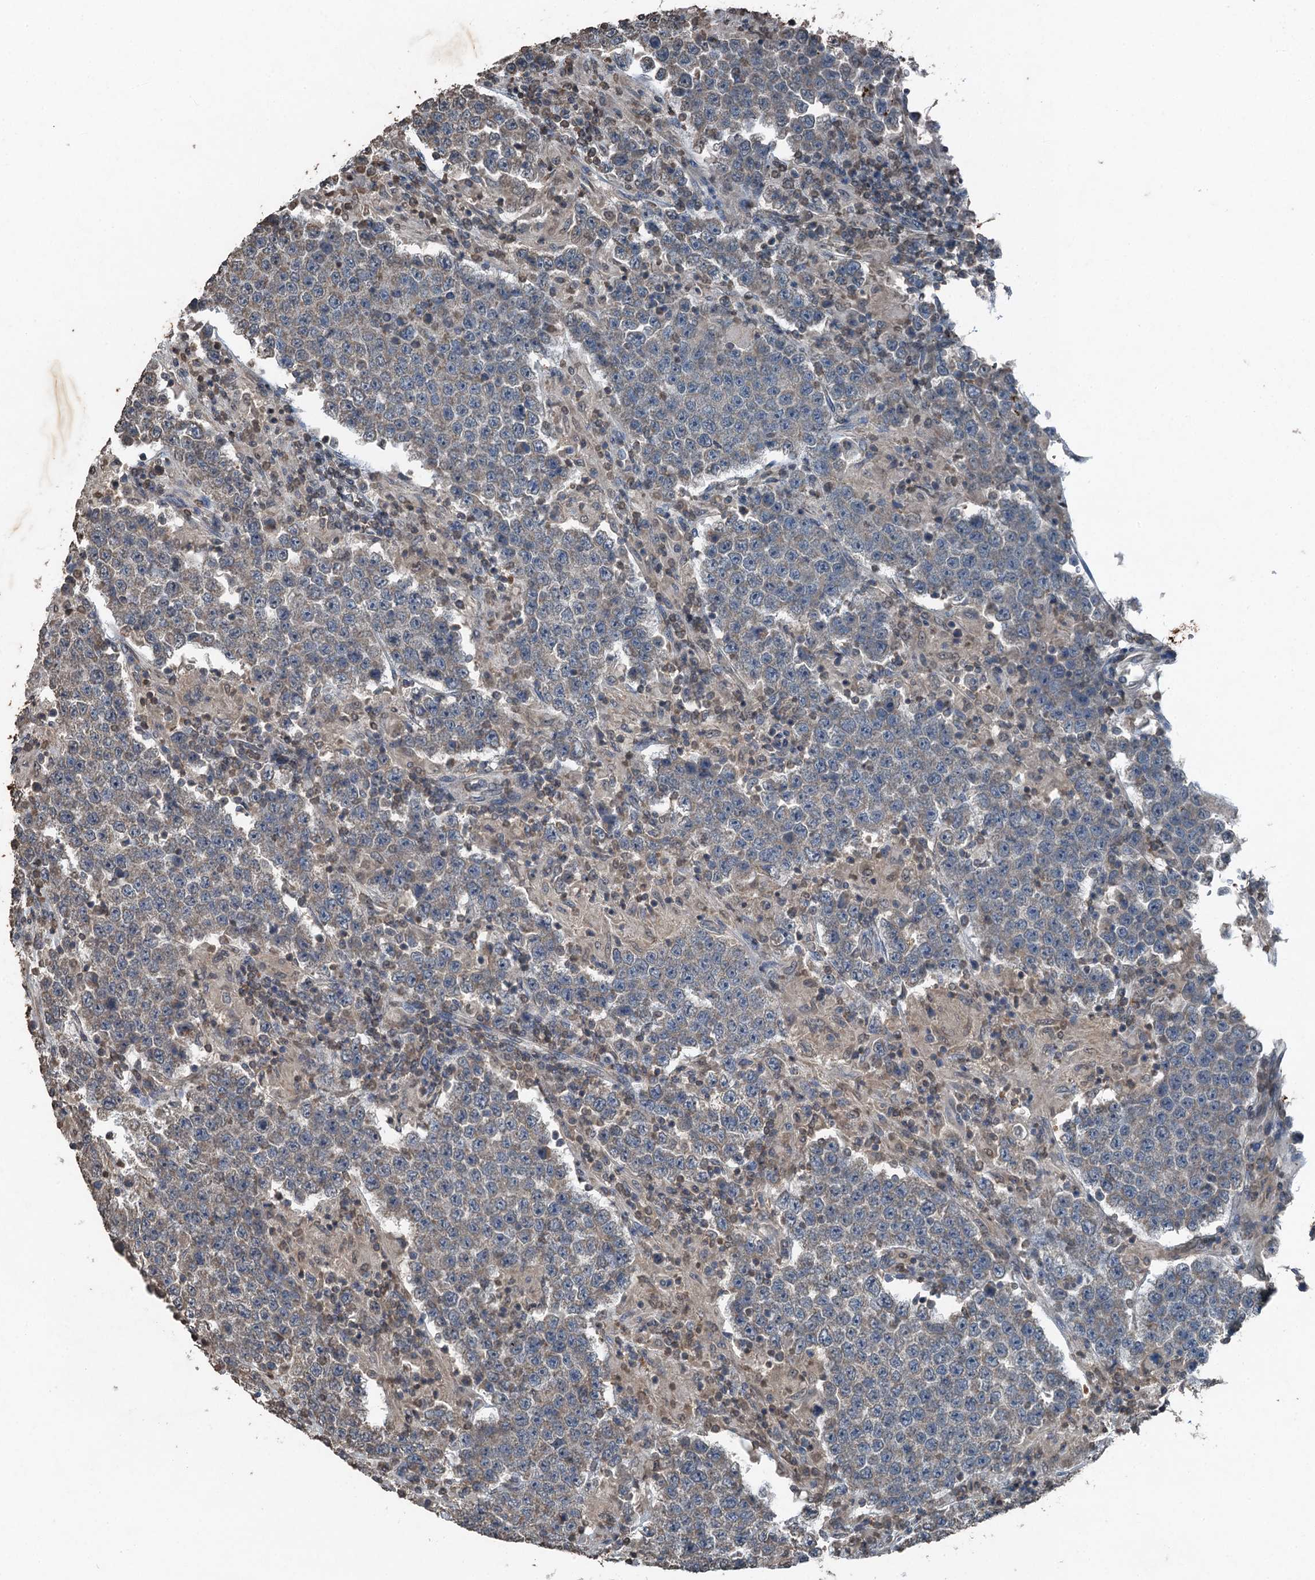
{"staining": {"intensity": "weak", "quantity": "<25%", "location": "cytoplasmic/membranous"}, "tissue": "testis cancer", "cell_type": "Tumor cells", "image_type": "cancer", "snomed": [{"axis": "morphology", "description": "Normal tissue, NOS"}, {"axis": "morphology", "description": "Urothelial carcinoma, High grade"}, {"axis": "morphology", "description": "Seminoma, NOS"}, {"axis": "morphology", "description": "Carcinoma, Embryonal, NOS"}, {"axis": "topography", "description": "Urinary bladder"}, {"axis": "topography", "description": "Testis"}], "caption": "The image shows no staining of tumor cells in testis cancer.", "gene": "TCTN1", "patient": {"sex": "male", "age": 41}}